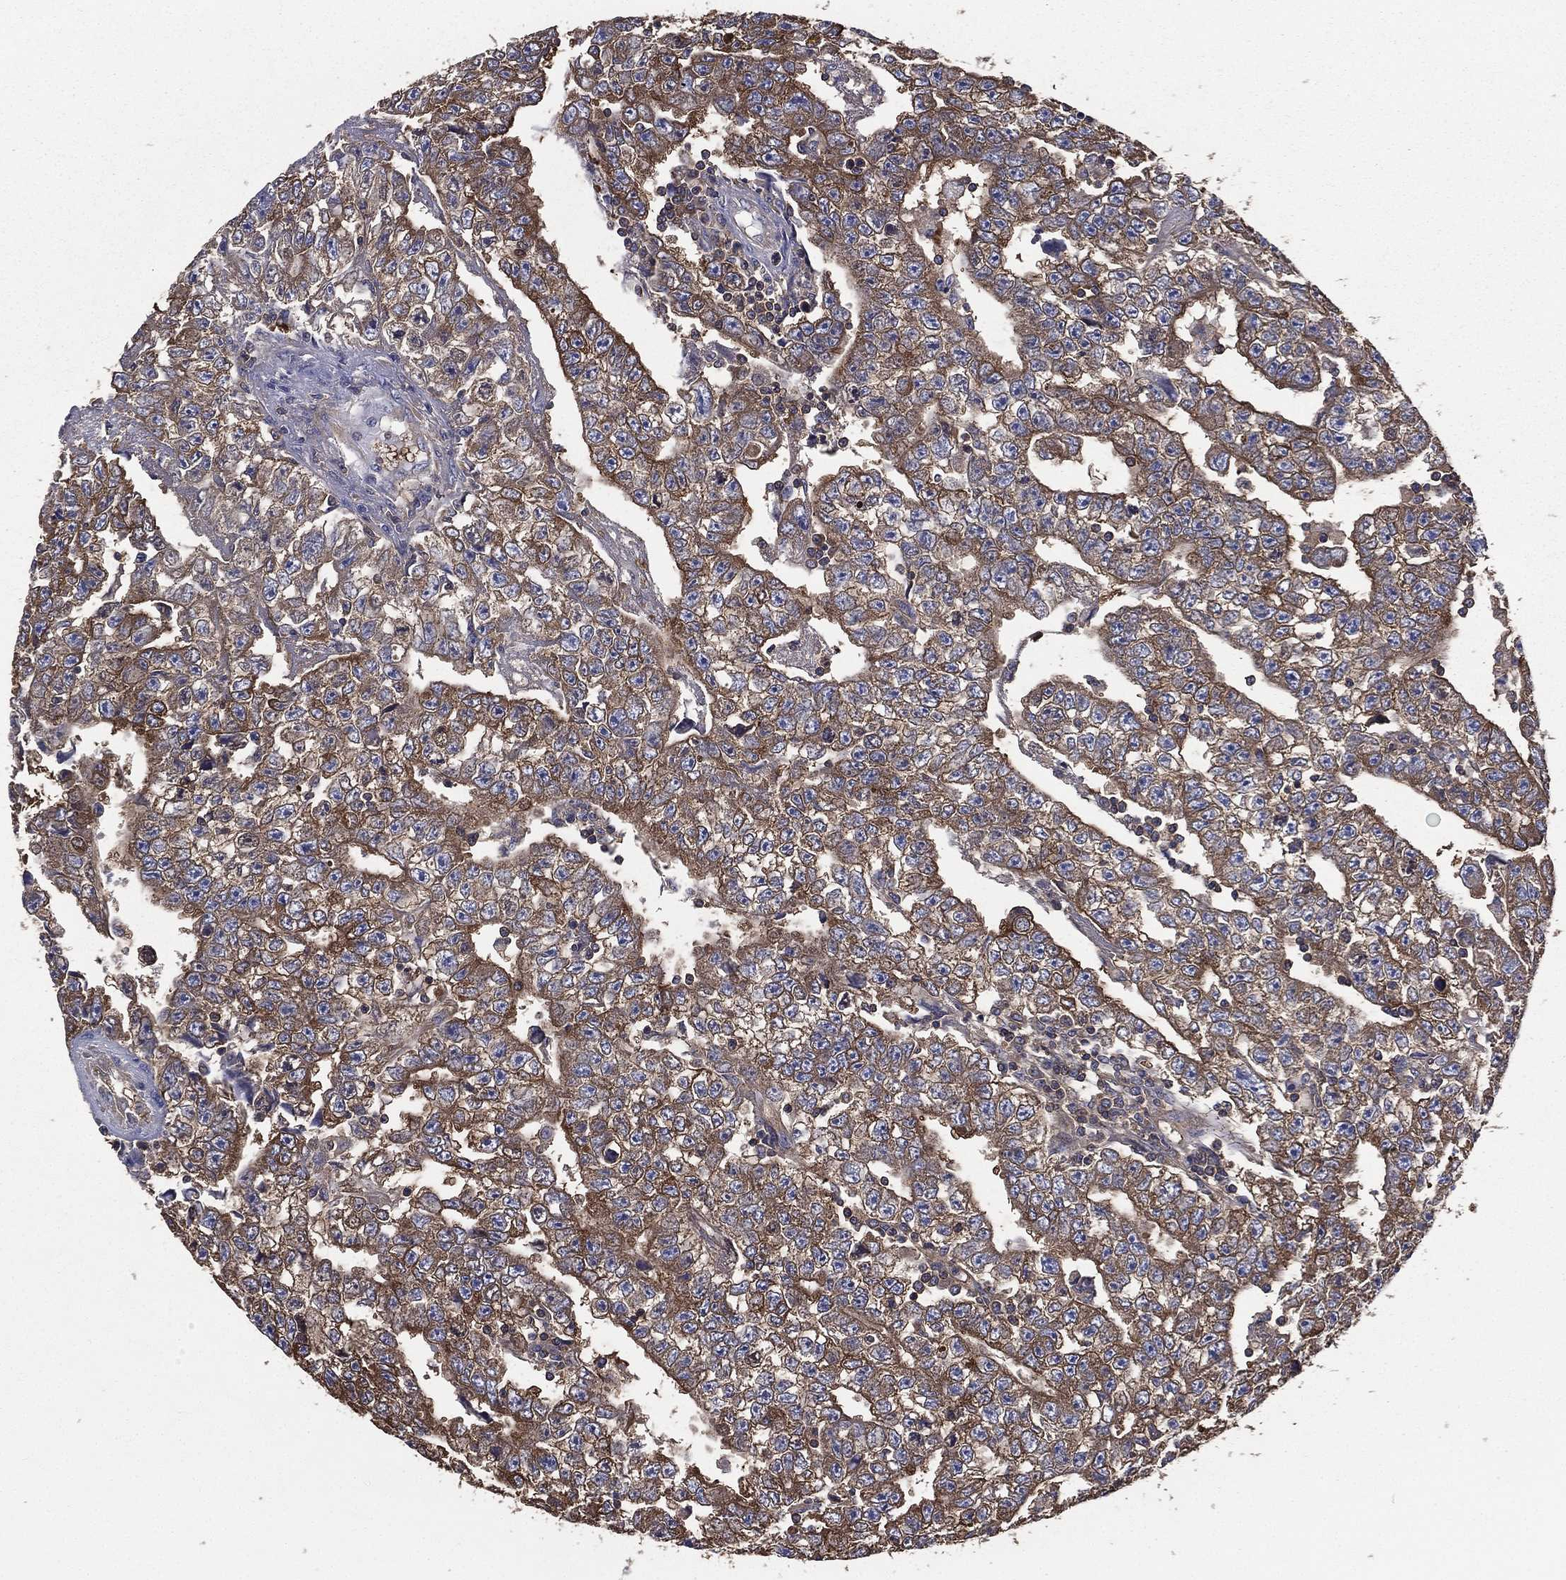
{"staining": {"intensity": "strong", "quantity": "25%-75%", "location": "cytoplasmic/membranous"}, "tissue": "testis cancer", "cell_type": "Tumor cells", "image_type": "cancer", "snomed": [{"axis": "morphology", "description": "Carcinoma, Embryonal, NOS"}, {"axis": "topography", "description": "Testis"}], "caption": "The micrograph shows staining of testis embryonal carcinoma, revealing strong cytoplasmic/membranous protein positivity (brown color) within tumor cells. (brown staining indicates protein expression, while blue staining denotes nuclei).", "gene": "SARS1", "patient": {"sex": "male", "age": 25}}